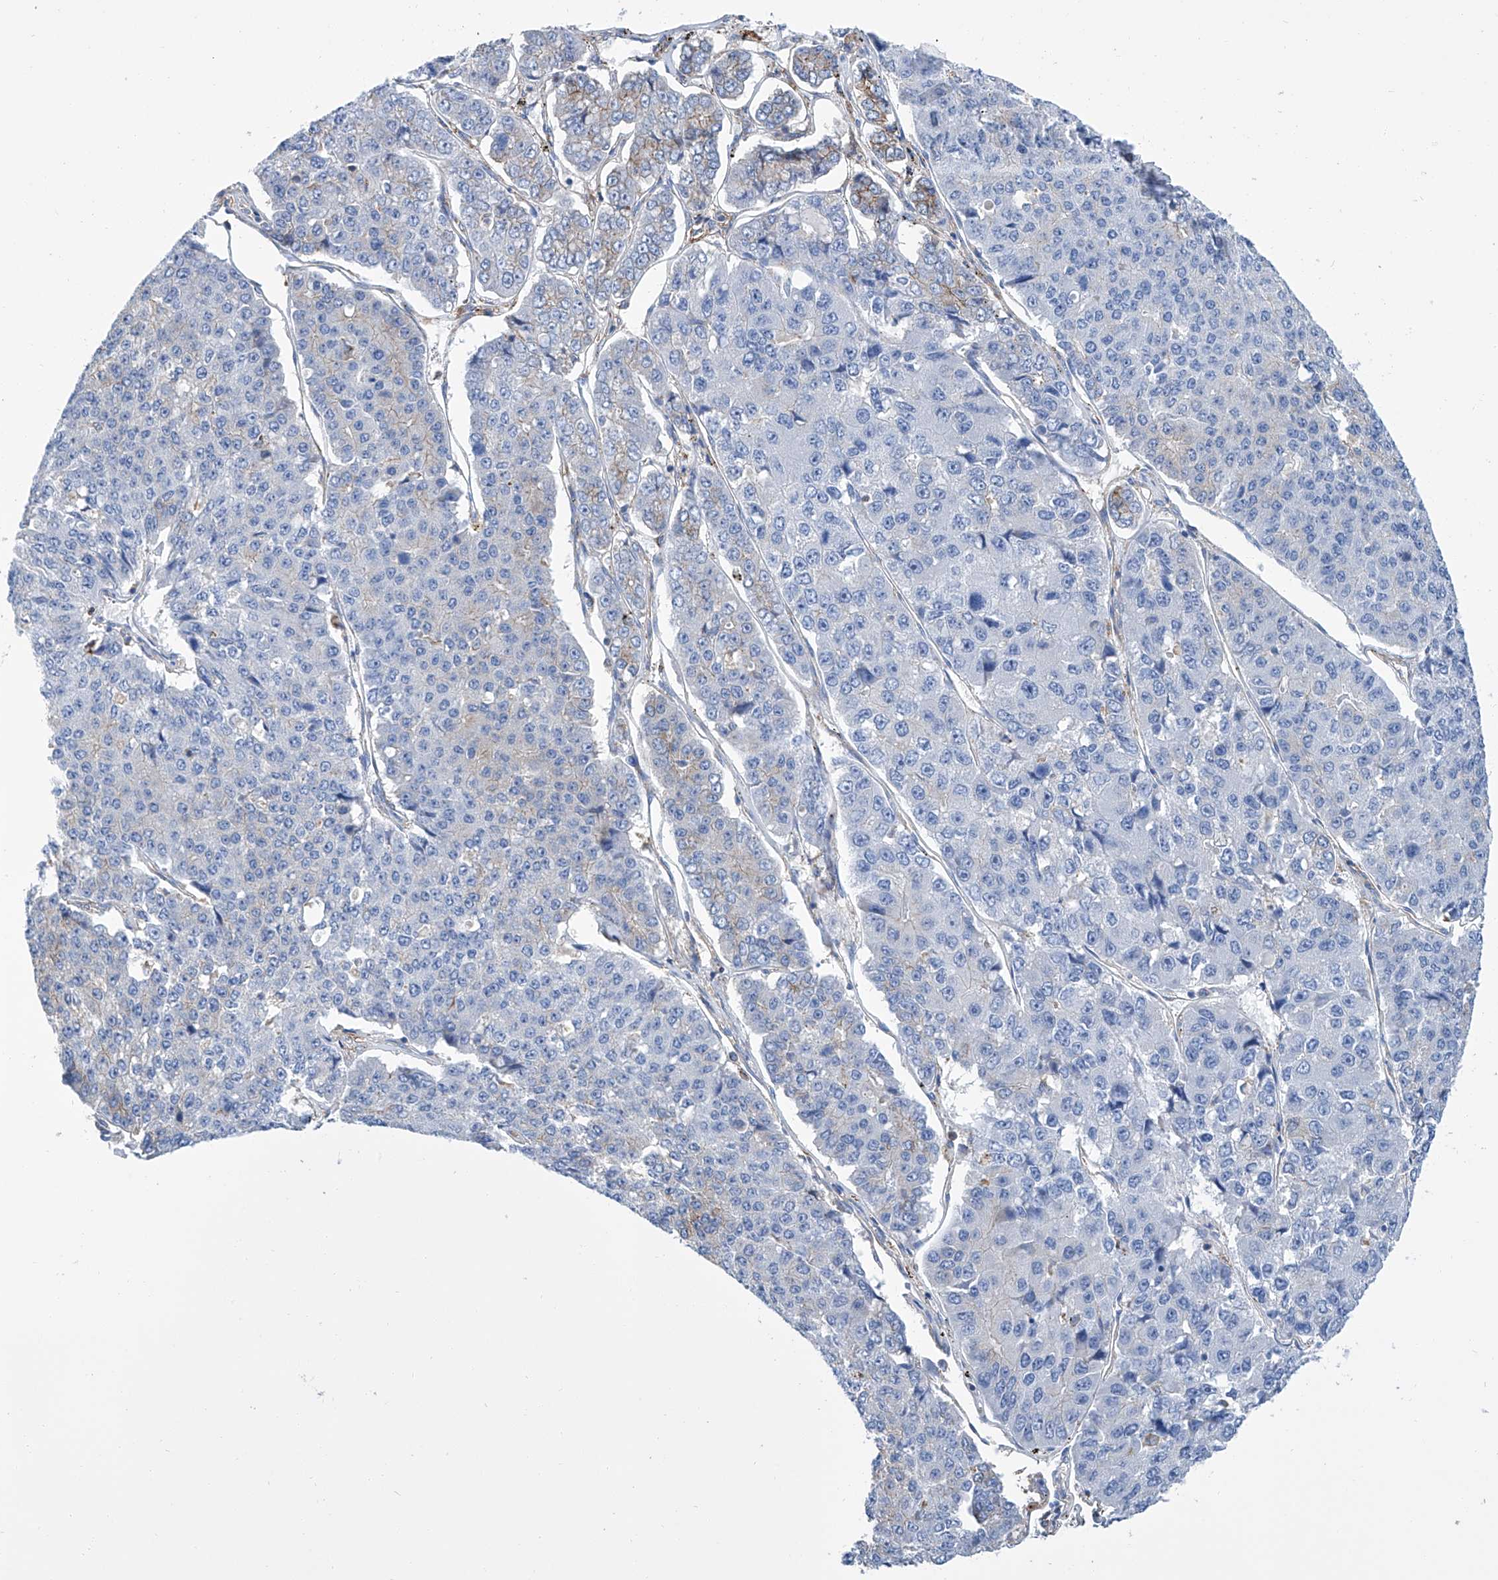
{"staining": {"intensity": "negative", "quantity": "none", "location": "none"}, "tissue": "pancreatic cancer", "cell_type": "Tumor cells", "image_type": "cancer", "snomed": [{"axis": "morphology", "description": "Adenocarcinoma, NOS"}, {"axis": "topography", "description": "Pancreas"}], "caption": "The immunohistochemistry histopathology image has no significant staining in tumor cells of pancreatic cancer tissue.", "gene": "GPT", "patient": {"sex": "male", "age": 50}}